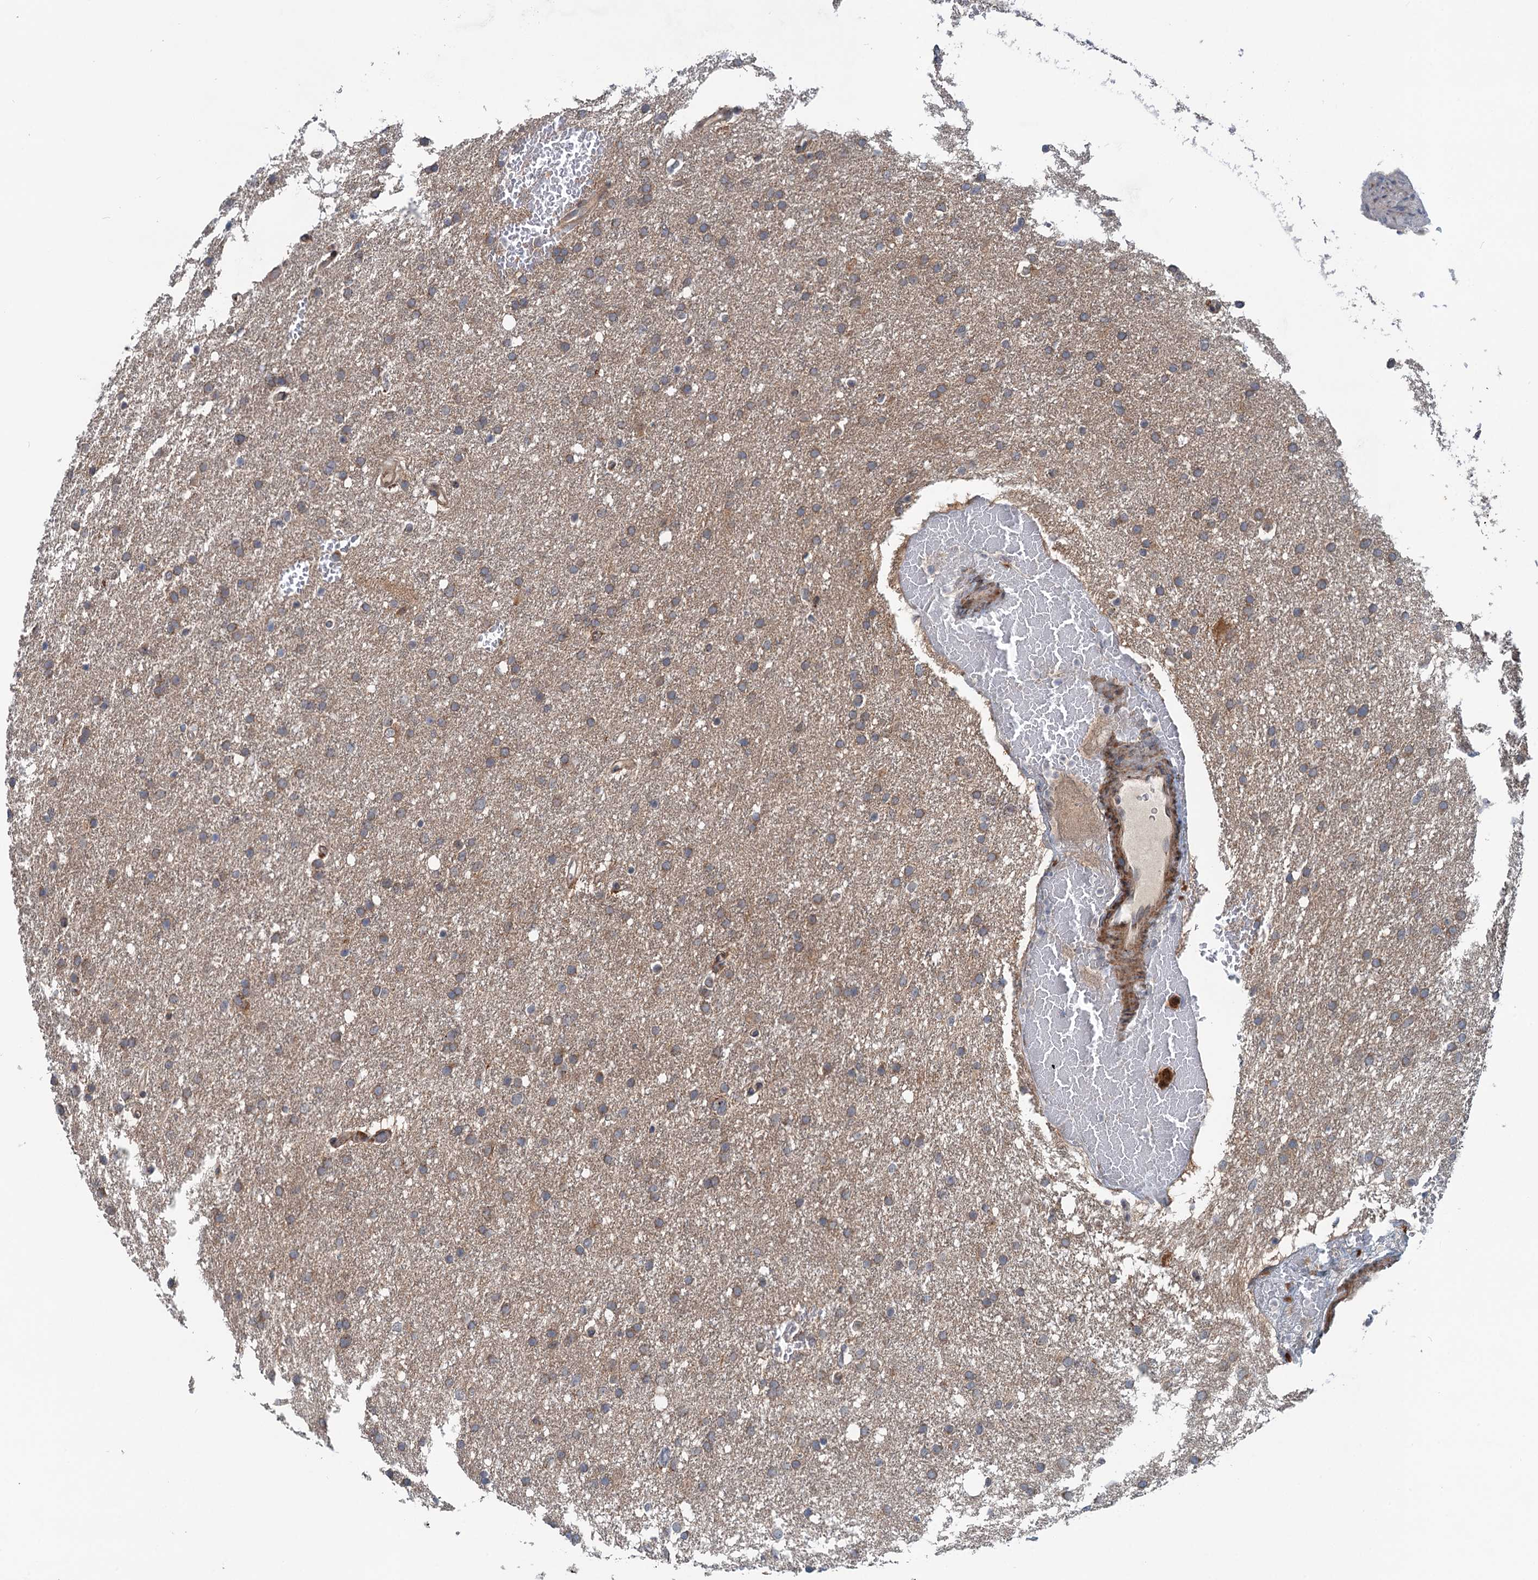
{"staining": {"intensity": "weak", "quantity": ">75%", "location": "cytoplasmic/membranous"}, "tissue": "glioma", "cell_type": "Tumor cells", "image_type": "cancer", "snomed": [{"axis": "morphology", "description": "Glioma, malignant, High grade"}, {"axis": "topography", "description": "Cerebral cortex"}], "caption": "High-magnification brightfield microscopy of high-grade glioma (malignant) stained with DAB (brown) and counterstained with hematoxylin (blue). tumor cells exhibit weak cytoplasmic/membranous positivity is identified in about>75% of cells.", "gene": "DYNC2I2", "patient": {"sex": "female", "age": 36}}